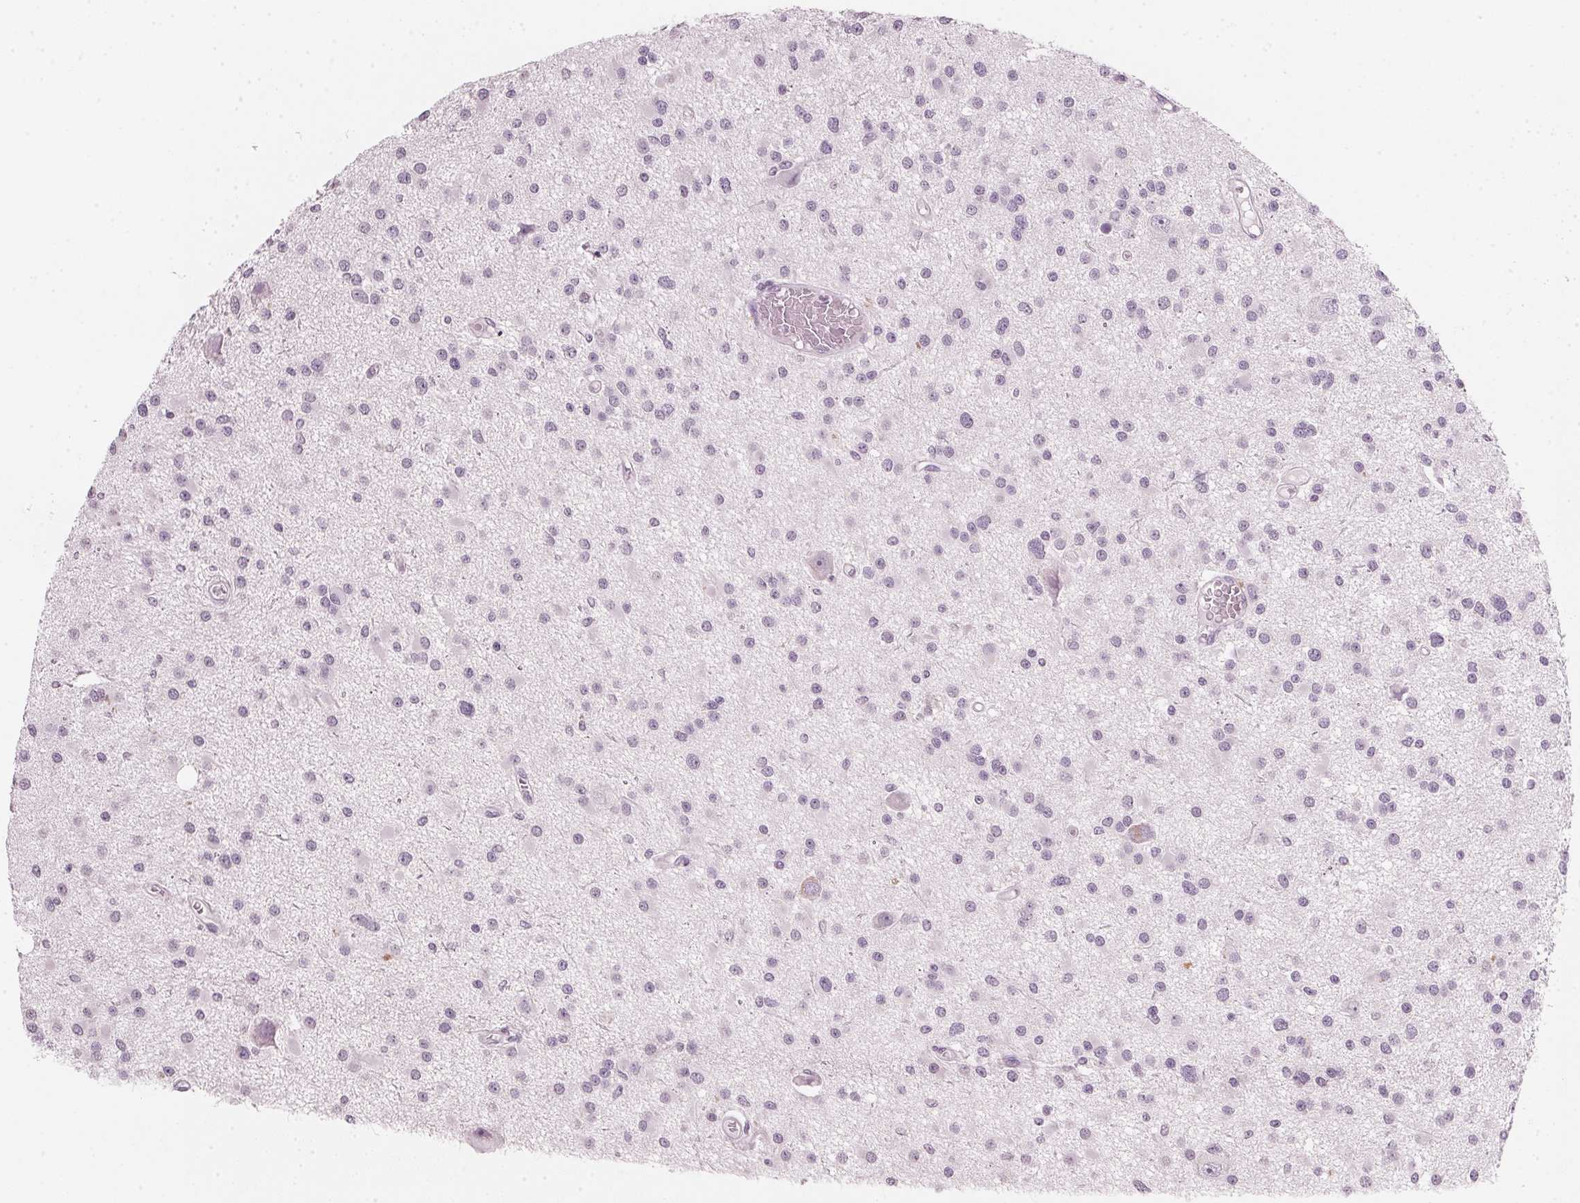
{"staining": {"intensity": "negative", "quantity": "none", "location": "none"}, "tissue": "glioma", "cell_type": "Tumor cells", "image_type": "cancer", "snomed": [{"axis": "morphology", "description": "Glioma, malignant, High grade"}, {"axis": "topography", "description": "Brain"}], "caption": "The histopathology image demonstrates no significant positivity in tumor cells of malignant glioma (high-grade).", "gene": "SFRP4", "patient": {"sex": "male", "age": 54}}